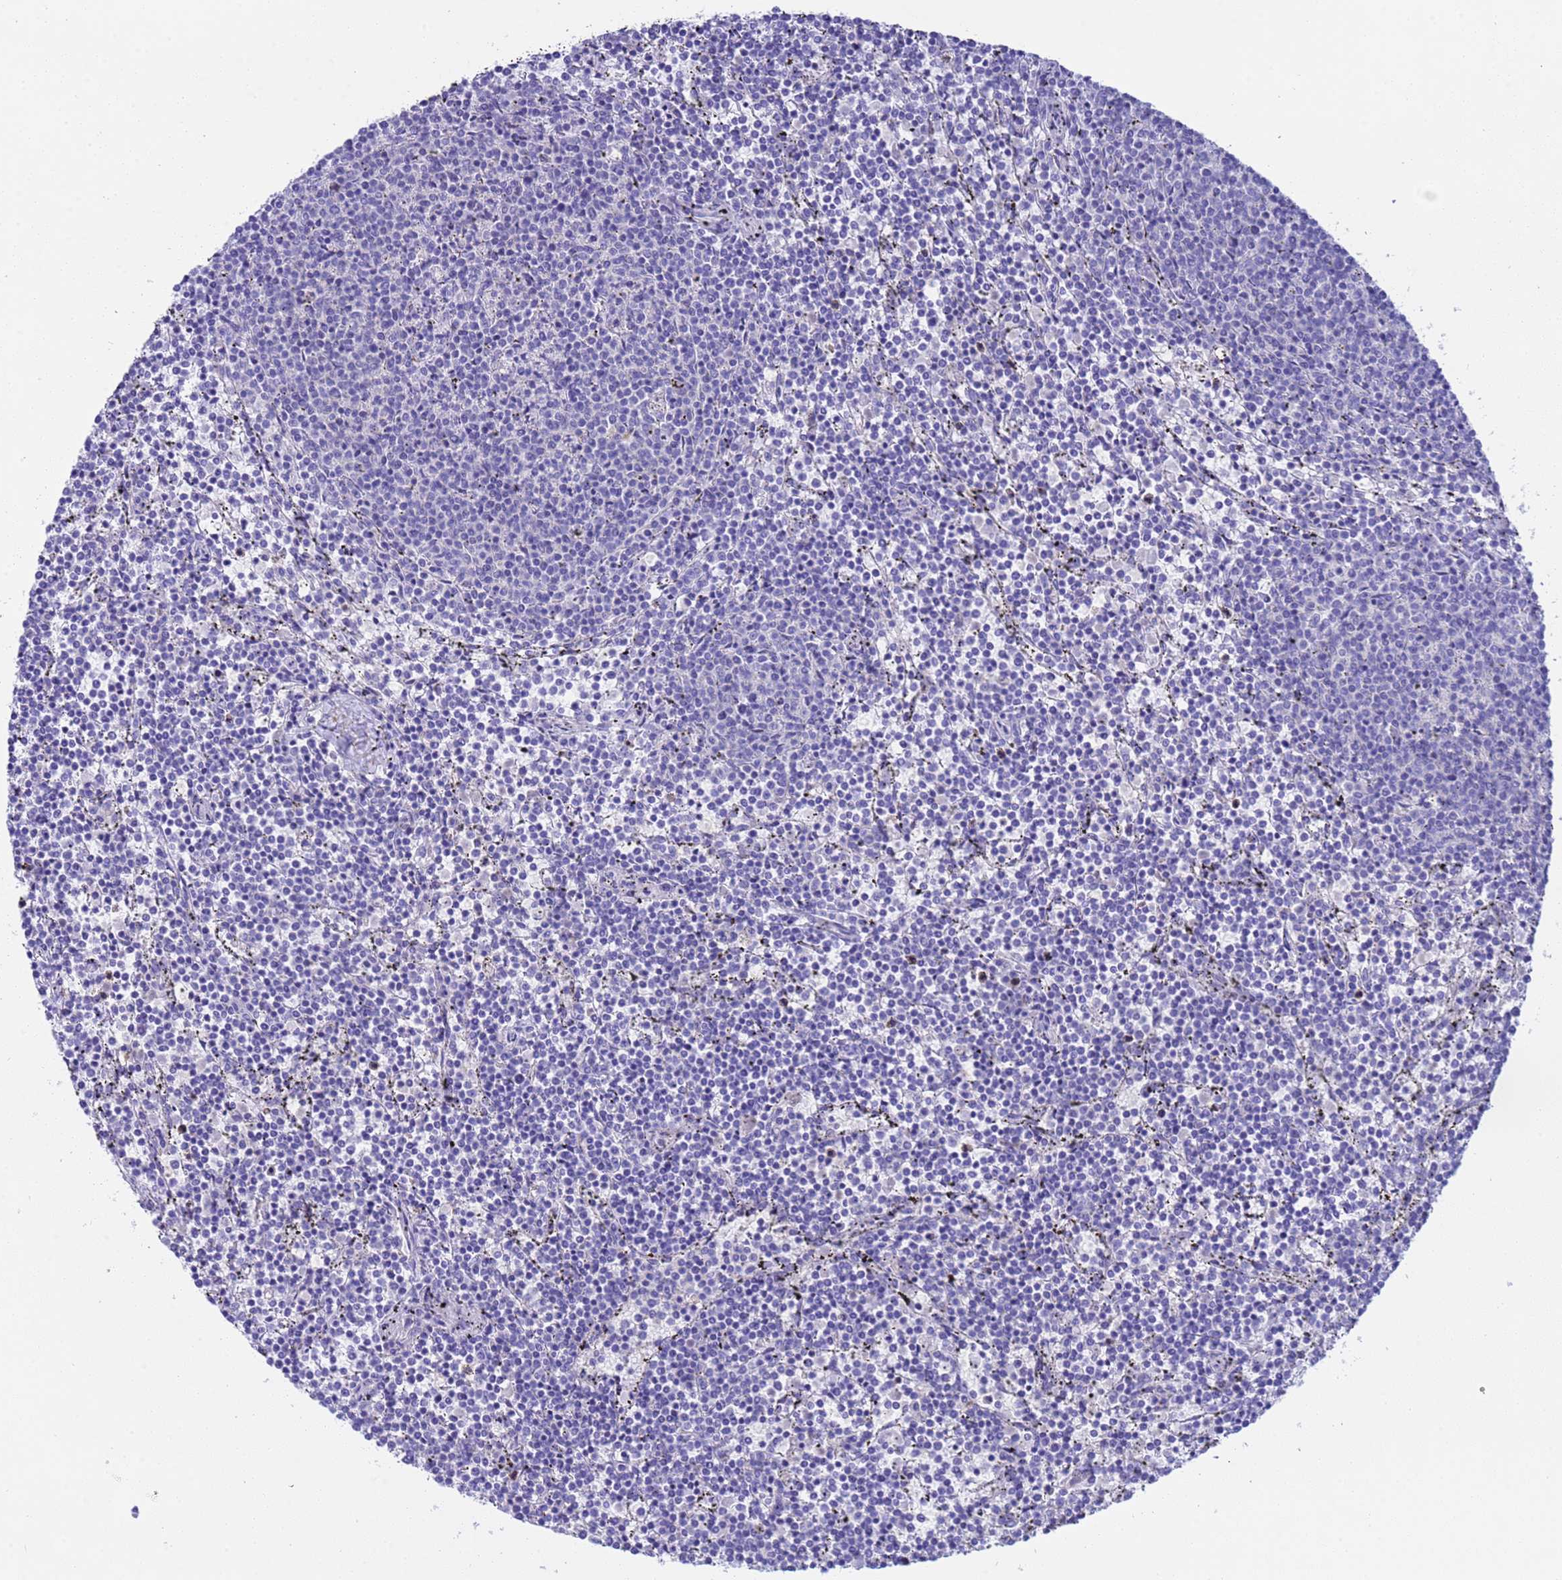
{"staining": {"intensity": "negative", "quantity": "none", "location": "none"}, "tissue": "lymphoma", "cell_type": "Tumor cells", "image_type": "cancer", "snomed": [{"axis": "morphology", "description": "Malignant lymphoma, non-Hodgkin's type, Low grade"}, {"axis": "topography", "description": "Spleen"}], "caption": "The image exhibits no significant positivity in tumor cells of lymphoma.", "gene": "USP38", "patient": {"sex": "female", "age": 50}}